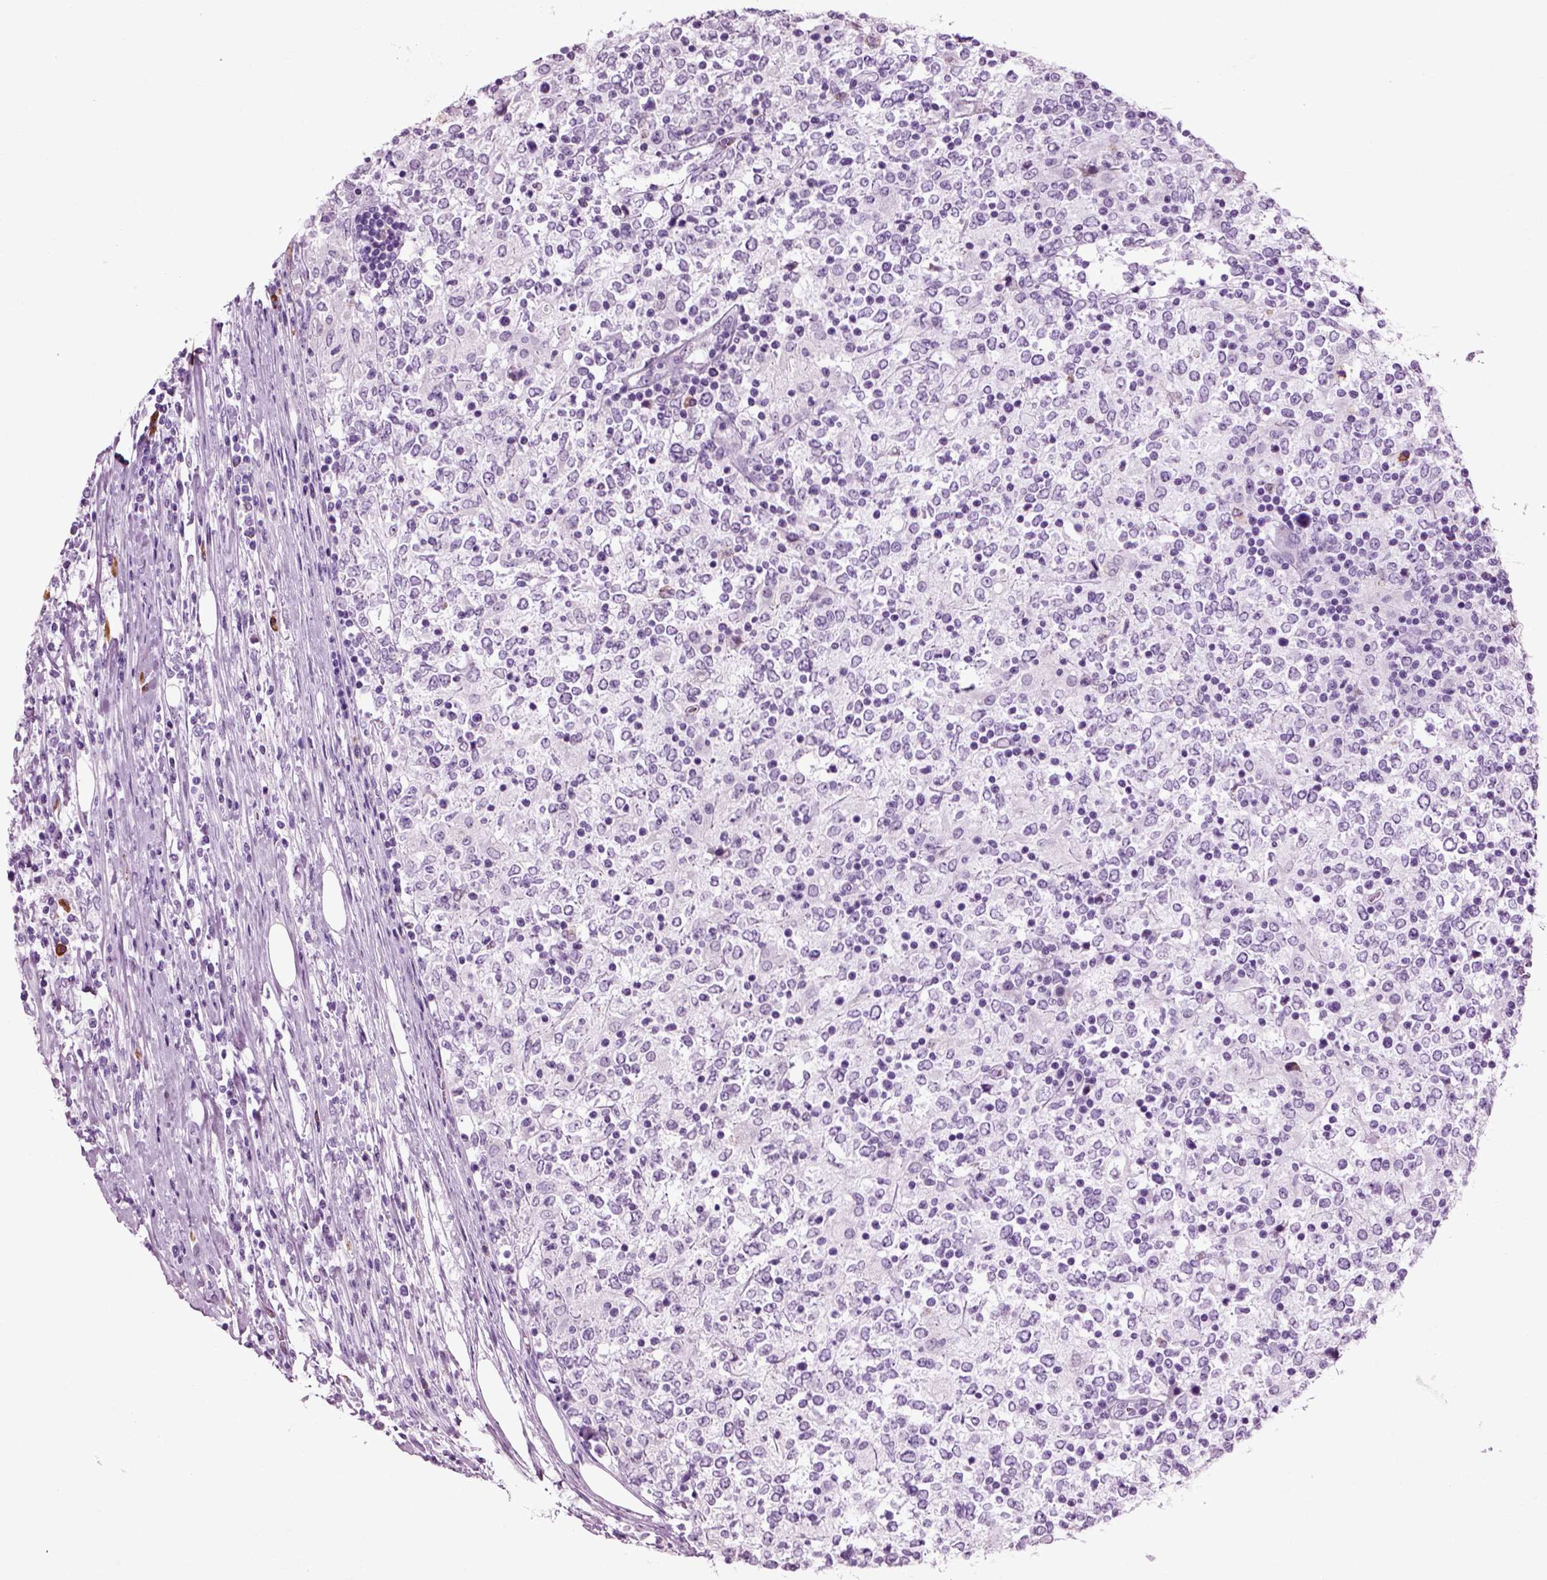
{"staining": {"intensity": "negative", "quantity": "none", "location": "none"}, "tissue": "lymphoma", "cell_type": "Tumor cells", "image_type": "cancer", "snomed": [{"axis": "morphology", "description": "Malignant lymphoma, non-Hodgkin's type, High grade"}, {"axis": "topography", "description": "Lymph node"}], "caption": "A photomicrograph of human high-grade malignant lymphoma, non-Hodgkin's type is negative for staining in tumor cells.", "gene": "SLC26A8", "patient": {"sex": "female", "age": 84}}